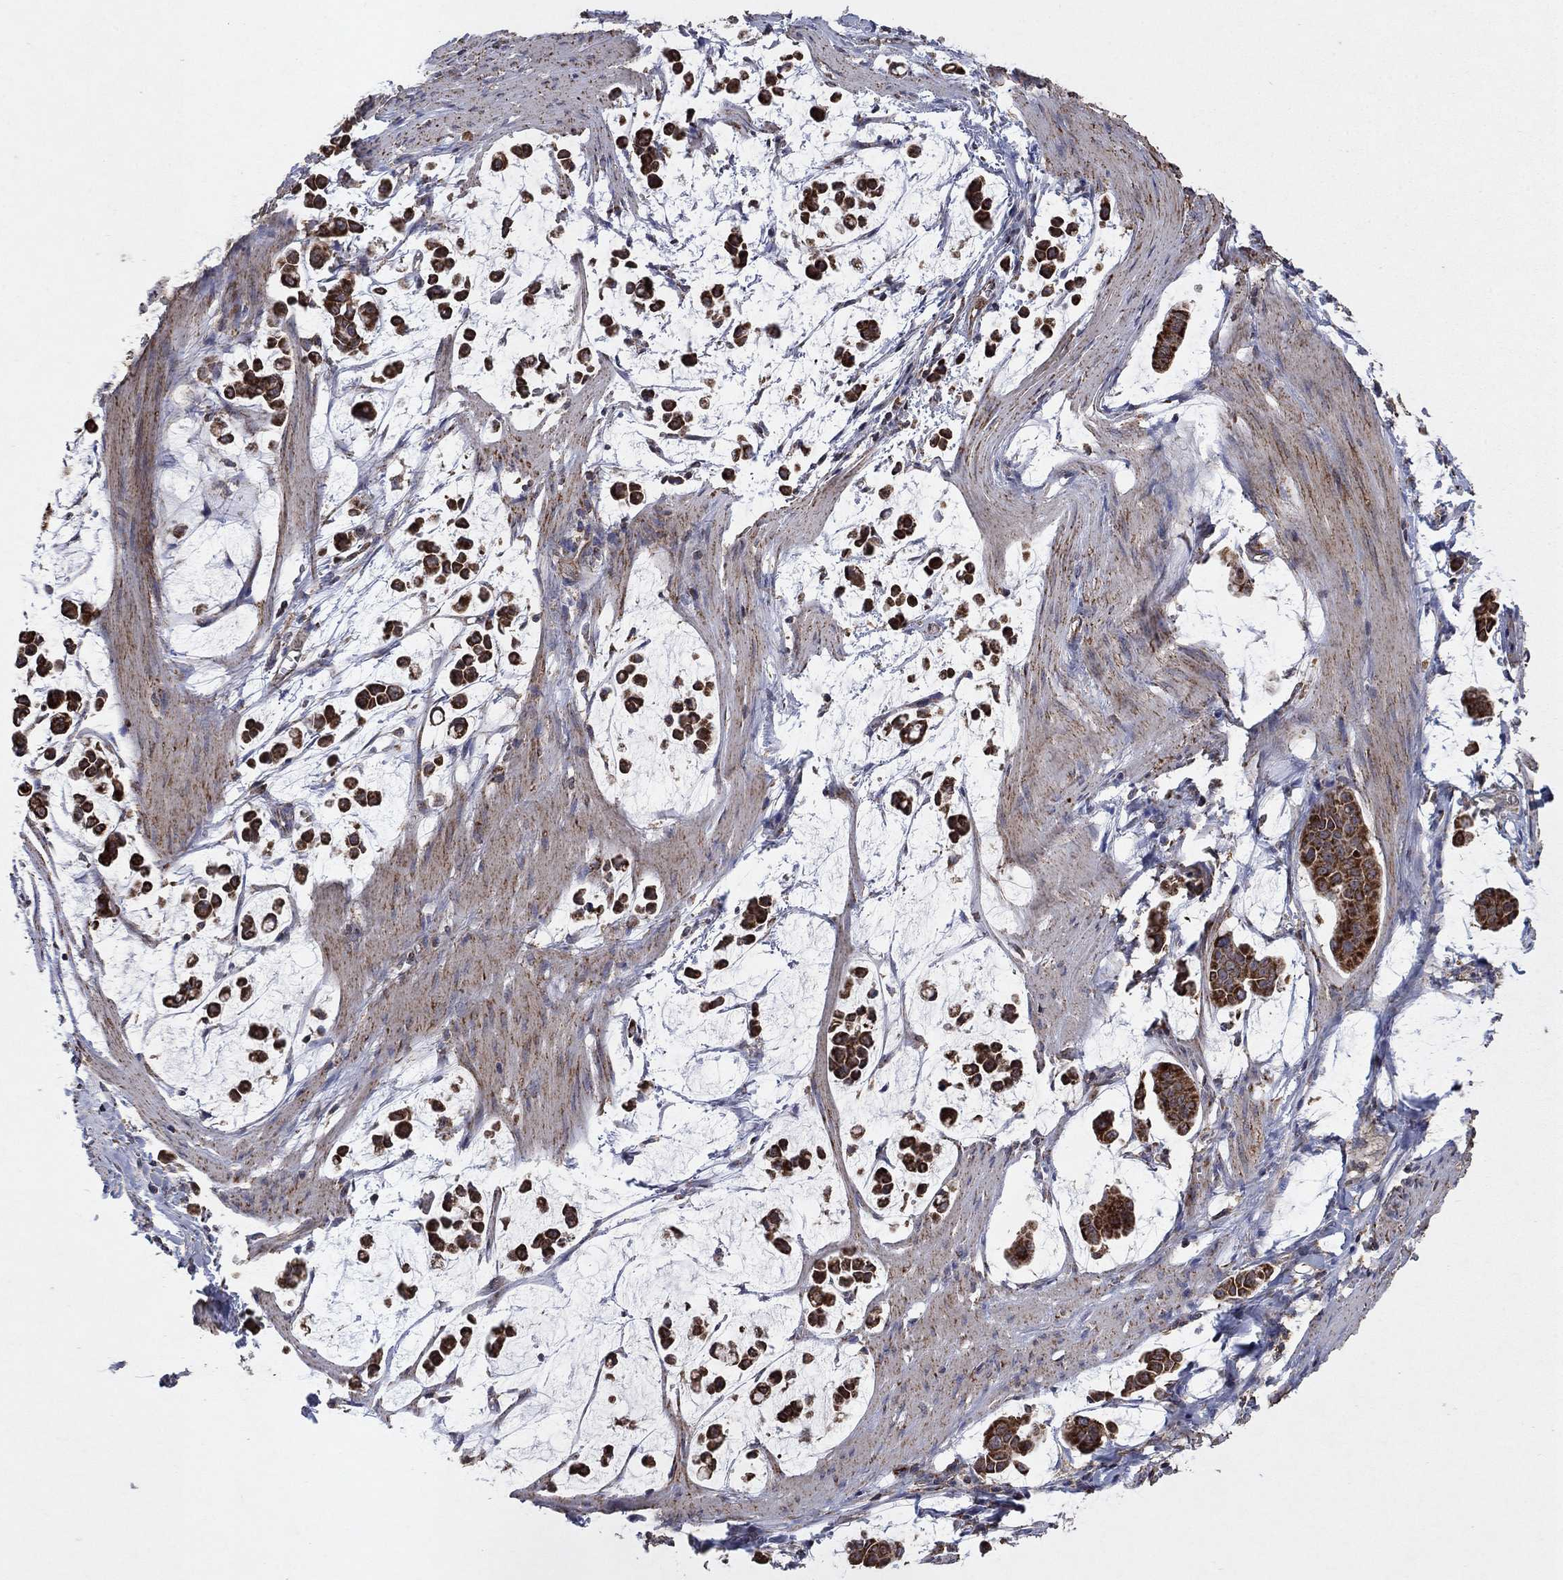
{"staining": {"intensity": "strong", "quantity": ">75%", "location": "cytoplasmic/membranous"}, "tissue": "stomach cancer", "cell_type": "Tumor cells", "image_type": "cancer", "snomed": [{"axis": "morphology", "description": "Adenocarcinoma, NOS"}, {"axis": "topography", "description": "Stomach"}], "caption": "Immunohistochemical staining of human stomach cancer reveals strong cytoplasmic/membranous protein staining in about >75% of tumor cells. The staining was performed using DAB to visualize the protein expression in brown, while the nuclei were stained in blue with hematoxylin (Magnification: 20x).", "gene": "DPH1", "patient": {"sex": "male", "age": 82}}